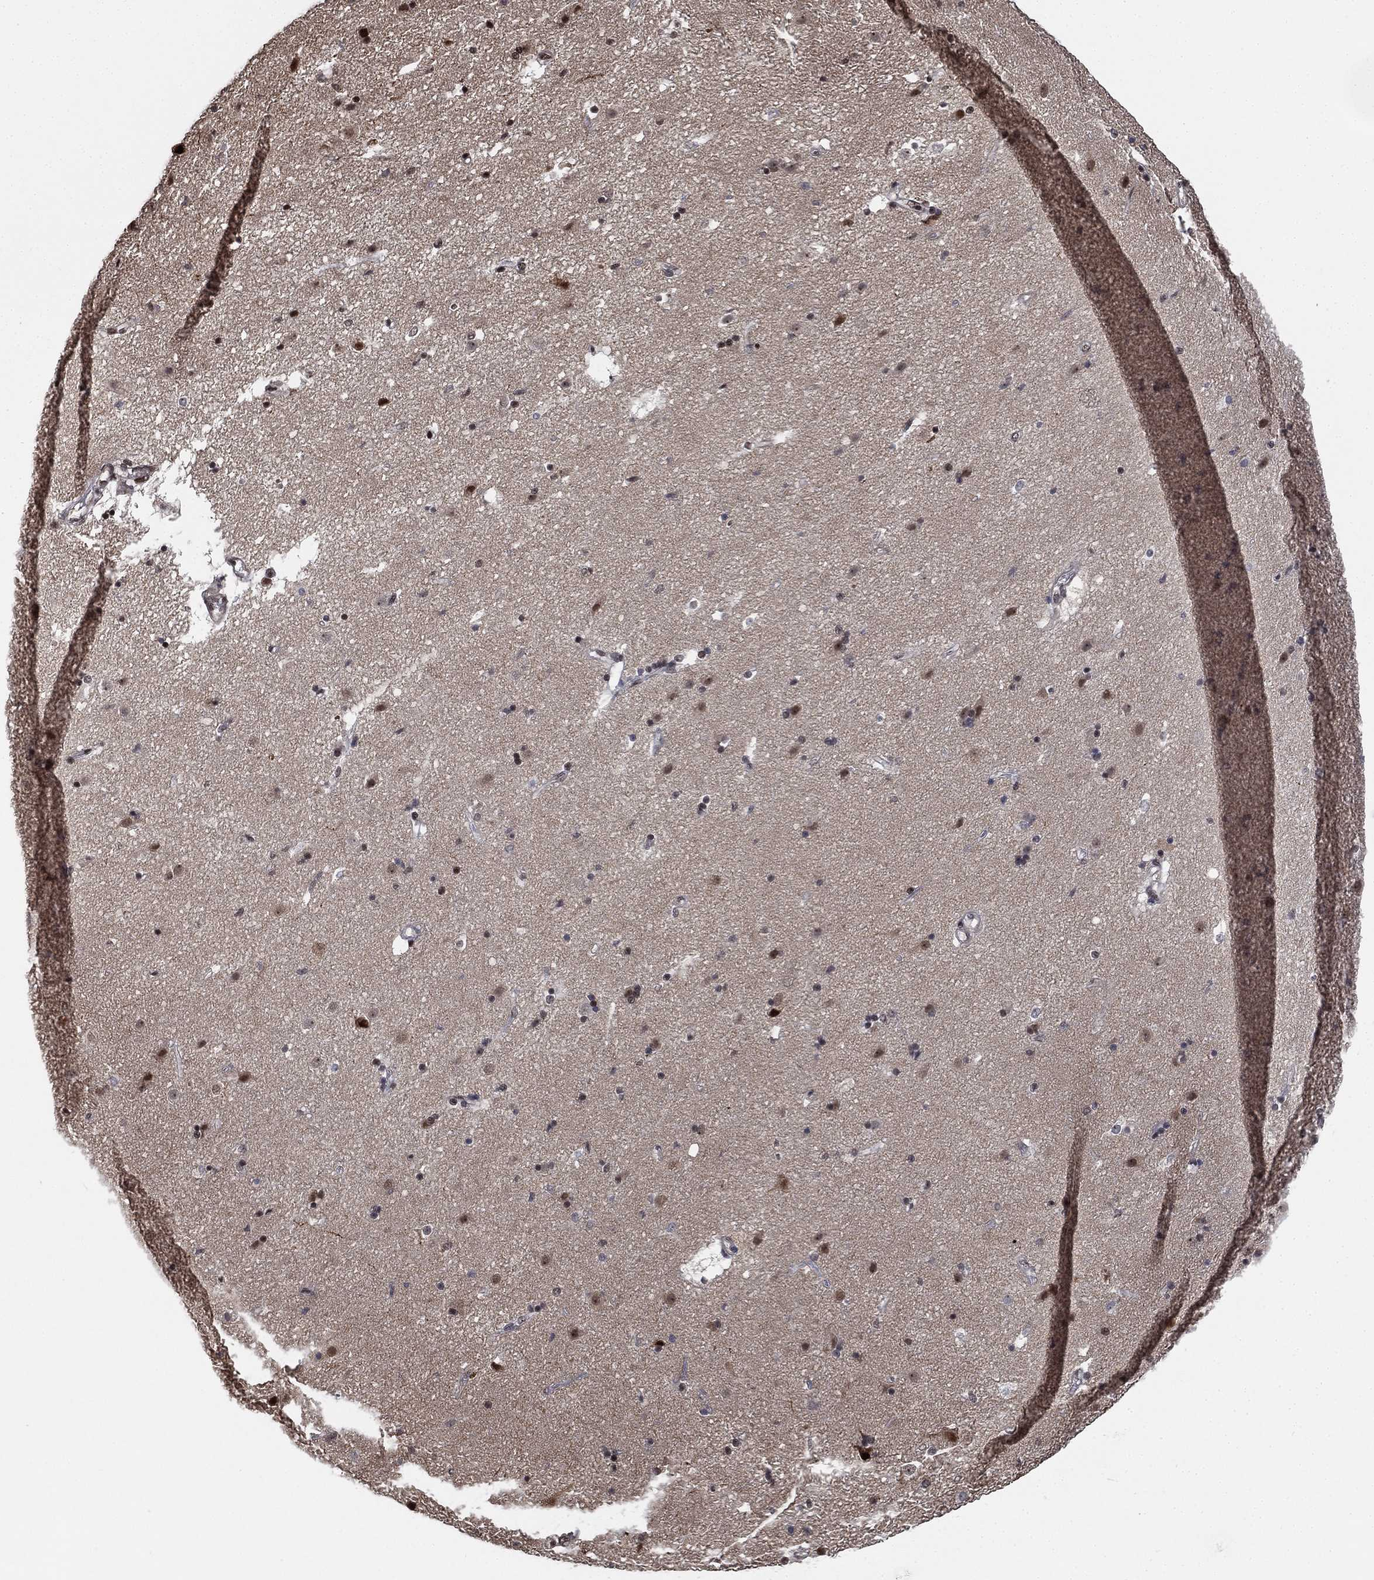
{"staining": {"intensity": "moderate", "quantity": "<25%", "location": "nuclear"}, "tissue": "caudate", "cell_type": "Glial cells", "image_type": "normal", "snomed": [{"axis": "morphology", "description": "Normal tissue, NOS"}, {"axis": "topography", "description": "Lateral ventricle wall"}], "caption": "DAB (3,3'-diaminobenzidine) immunohistochemical staining of benign human caudate demonstrates moderate nuclear protein staining in approximately <25% of glial cells.", "gene": "ZSCAN30", "patient": {"sex": "male", "age": 54}}